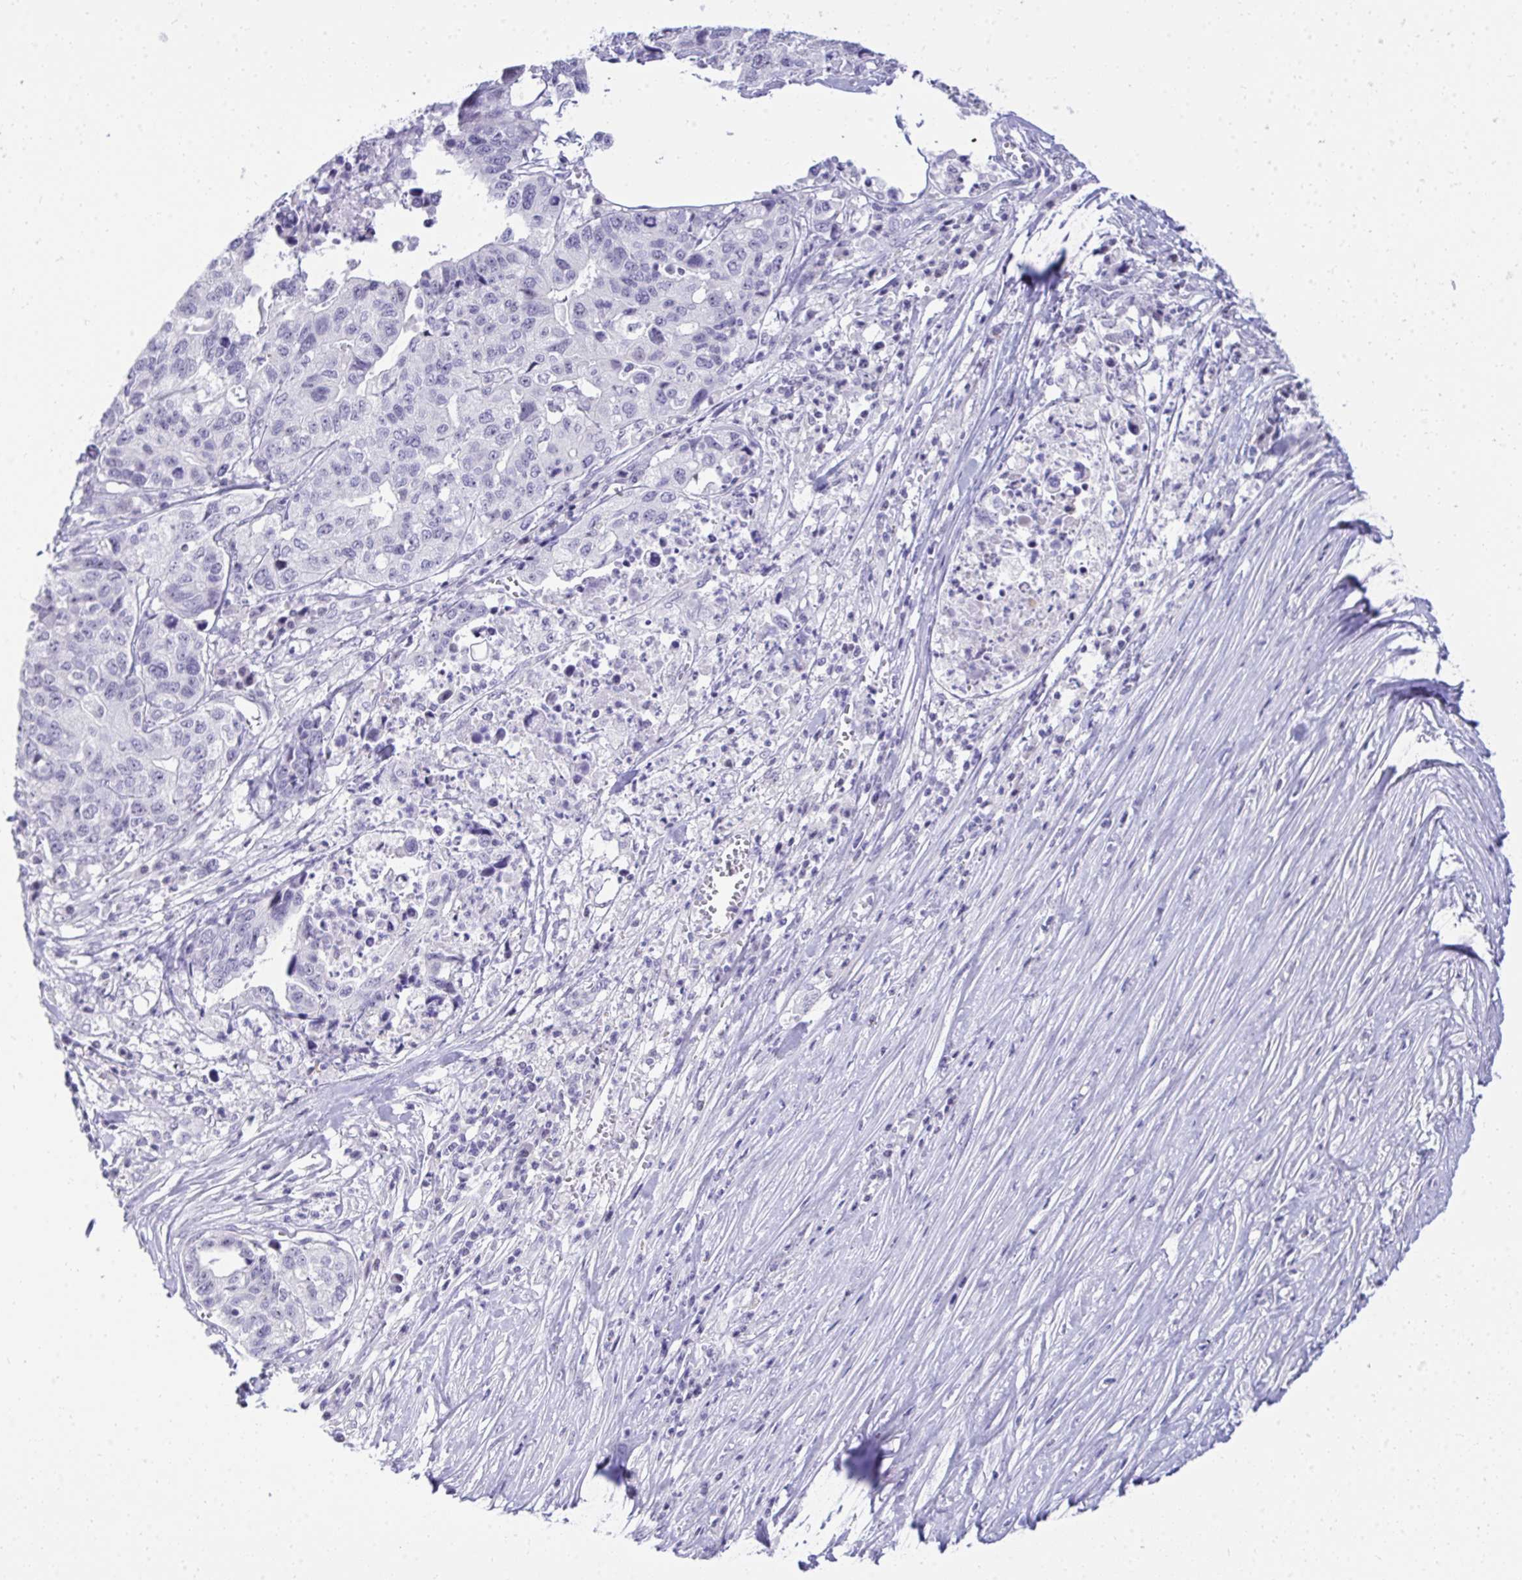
{"staining": {"intensity": "negative", "quantity": "none", "location": "none"}, "tissue": "stomach cancer", "cell_type": "Tumor cells", "image_type": "cancer", "snomed": [{"axis": "morphology", "description": "Adenocarcinoma, NOS"}, {"axis": "topography", "description": "Stomach, upper"}], "caption": "DAB (3,3'-diaminobenzidine) immunohistochemical staining of adenocarcinoma (stomach) exhibits no significant positivity in tumor cells.", "gene": "EID3", "patient": {"sex": "female", "age": 67}}